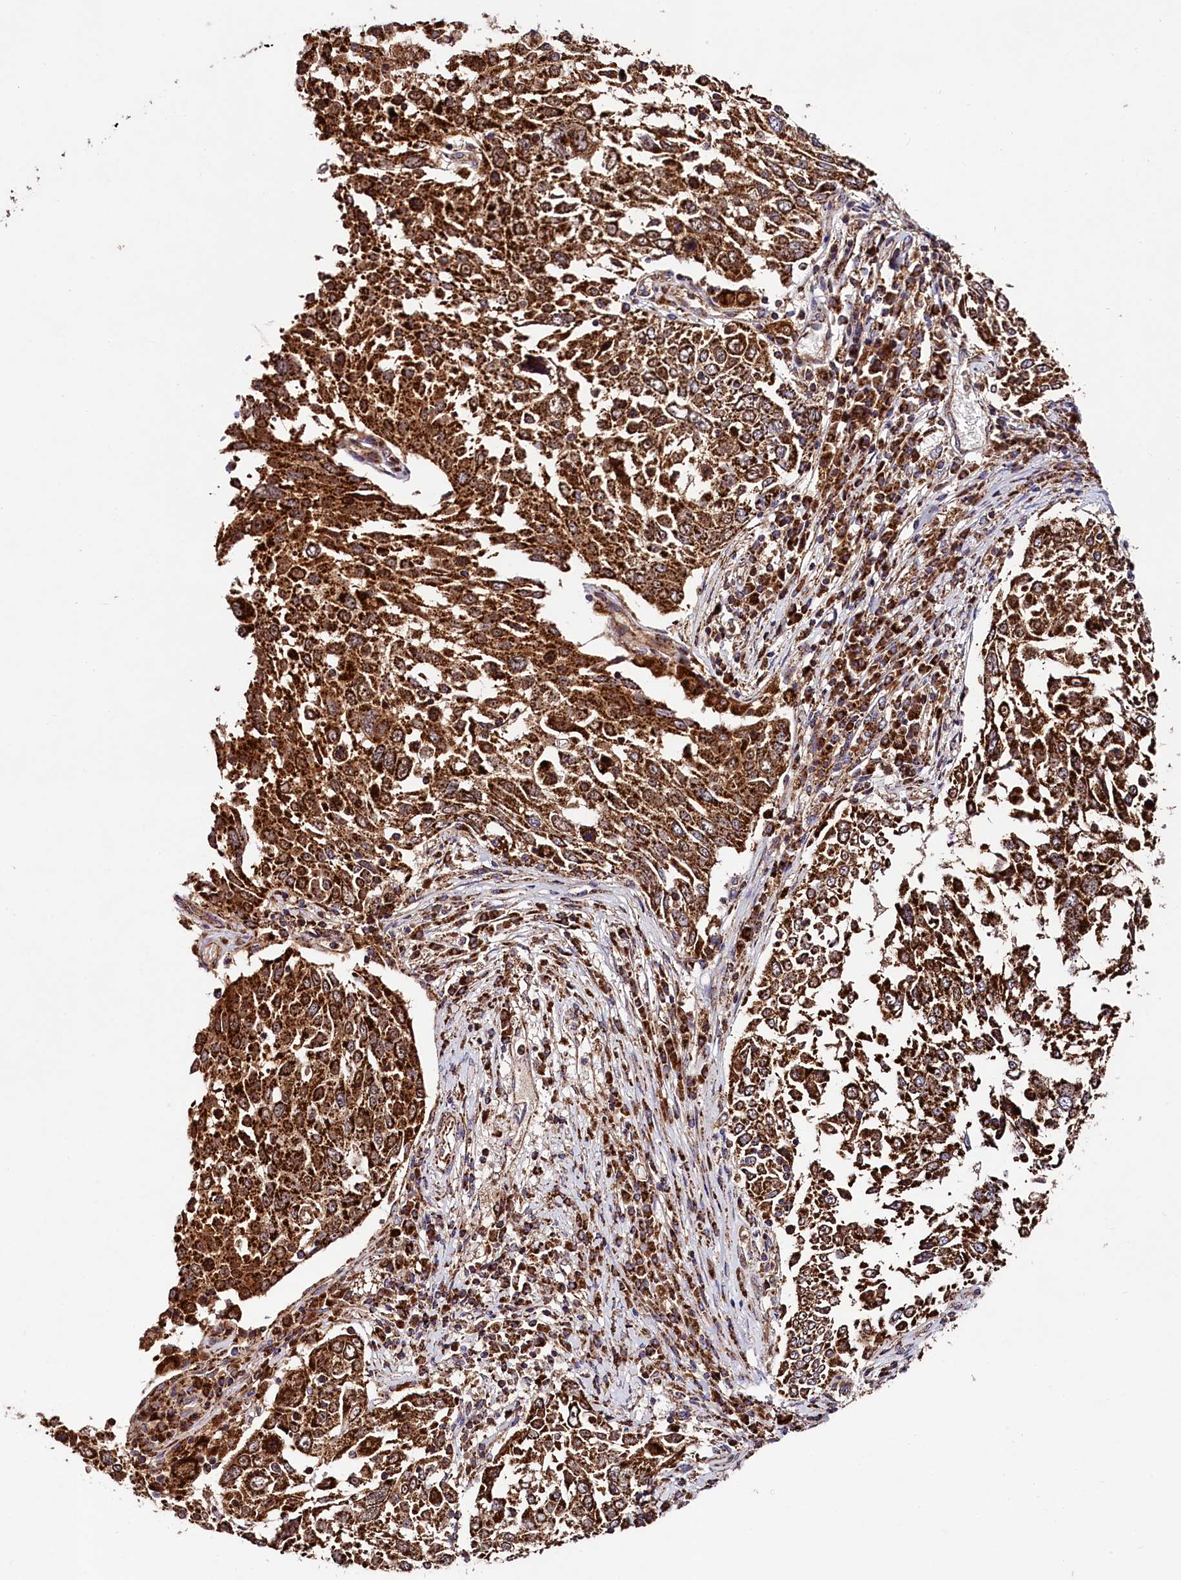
{"staining": {"intensity": "strong", "quantity": ">75%", "location": "cytoplasmic/membranous"}, "tissue": "lung cancer", "cell_type": "Tumor cells", "image_type": "cancer", "snomed": [{"axis": "morphology", "description": "Squamous cell carcinoma, NOS"}, {"axis": "topography", "description": "Lung"}], "caption": "Human lung cancer stained with a brown dye exhibits strong cytoplasmic/membranous positive positivity in approximately >75% of tumor cells.", "gene": "CLYBL", "patient": {"sex": "male", "age": 65}}